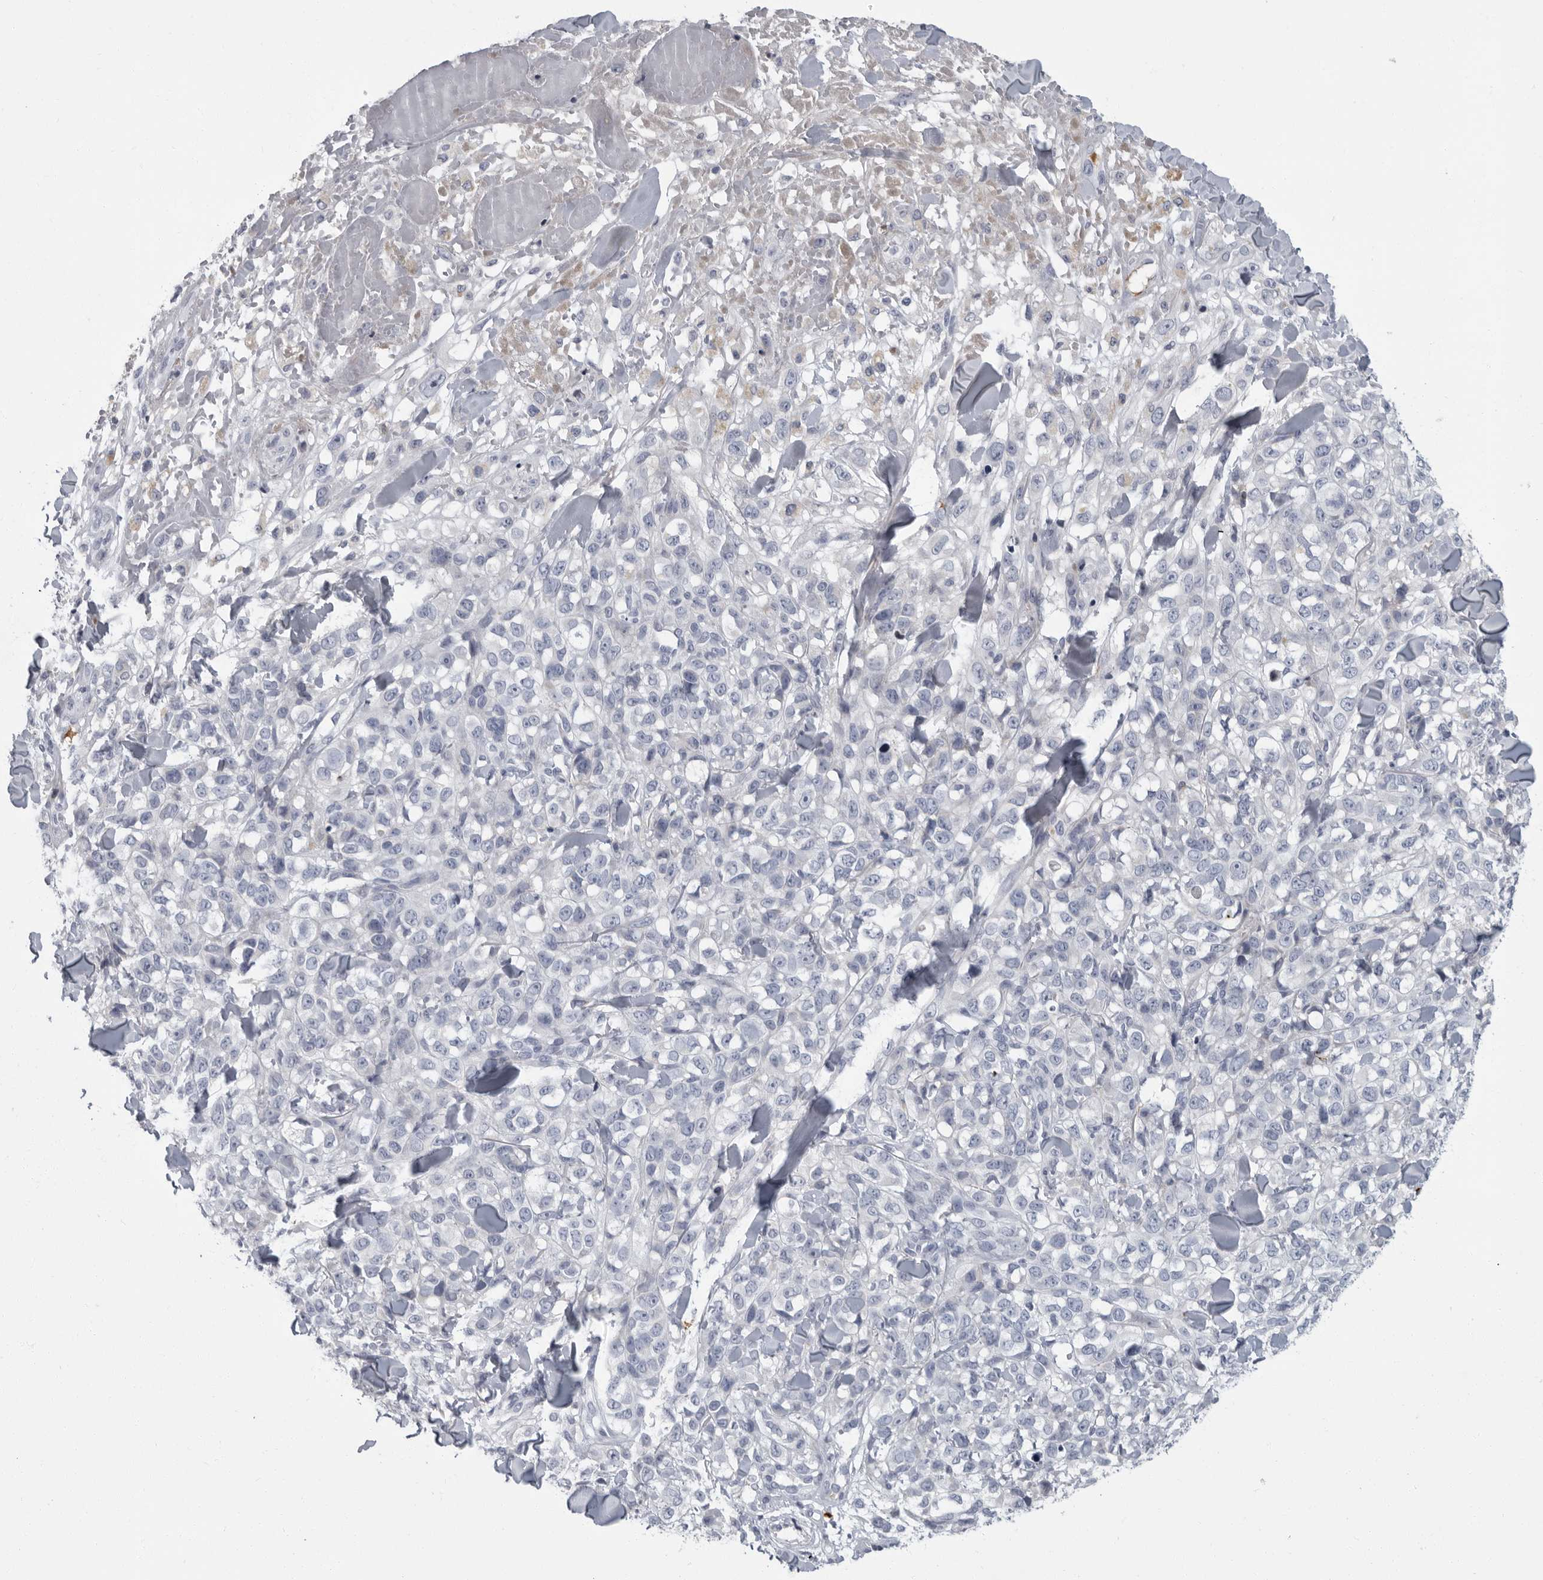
{"staining": {"intensity": "negative", "quantity": "none", "location": "none"}, "tissue": "melanoma", "cell_type": "Tumor cells", "image_type": "cancer", "snomed": [{"axis": "morphology", "description": "Malignant melanoma, Metastatic site"}, {"axis": "topography", "description": "Skin"}], "caption": "A micrograph of human melanoma is negative for staining in tumor cells.", "gene": "SLC25A39", "patient": {"sex": "female", "age": 72}}